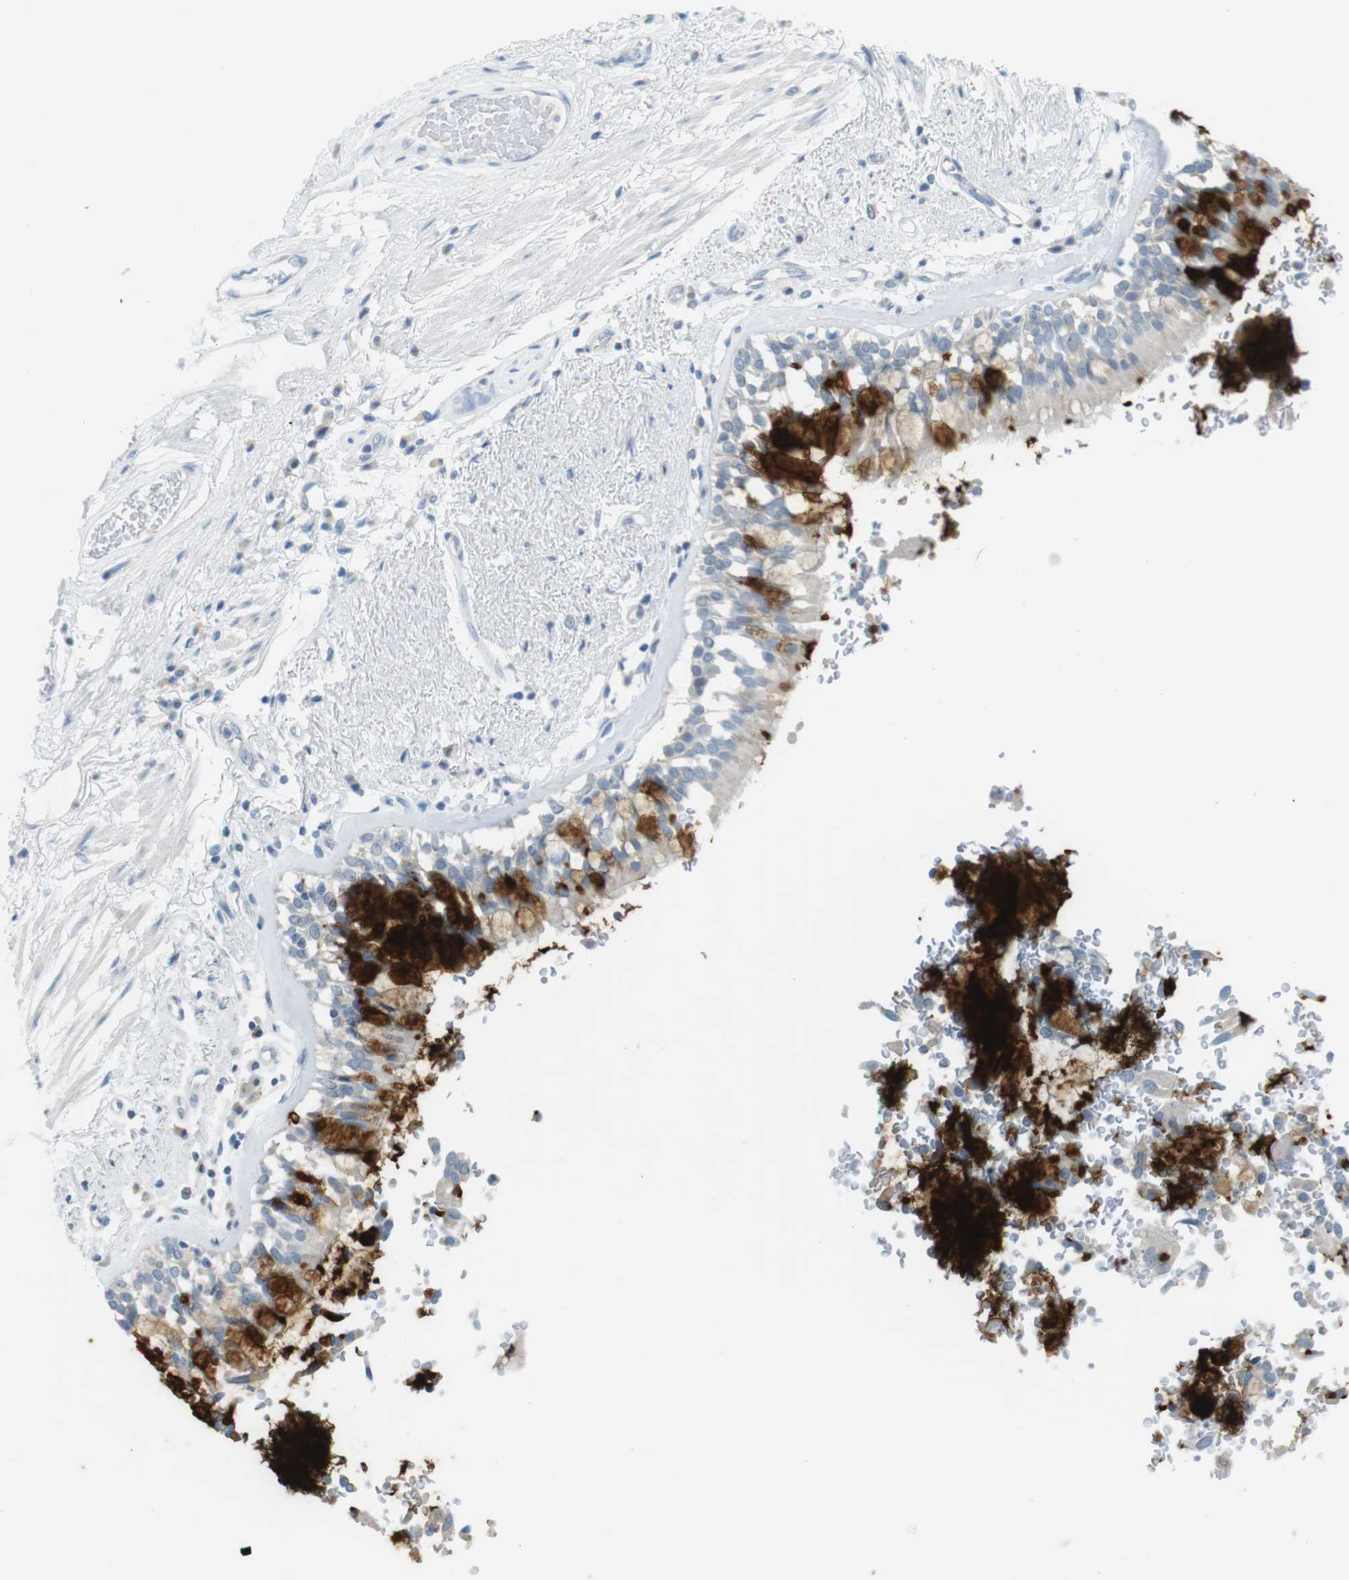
{"staining": {"intensity": "strong", "quantity": "25%-75%", "location": "cytoplasmic/membranous"}, "tissue": "bronchus", "cell_type": "Respiratory epithelial cells", "image_type": "normal", "snomed": [{"axis": "morphology", "description": "Normal tissue, NOS"}, {"axis": "morphology", "description": "Adenocarcinoma, NOS"}, {"axis": "topography", "description": "Bronchus"}, {"axis": "topography", "description": "Lung"}], "caption": "Immunohistochemical staining of benign human bronchus demonstrates 25%-75% levels of strong cytoplasmic/membranous protein positivity in approximately 25%-75% of respiratory epithelial cells. The staining is performed using DAB brown chromogen to label protein expression. The nuclei are counter-stained blue using hematoxylin.", "gene": "MUC5B", "patient": {"sex": "male", "age": 71}}